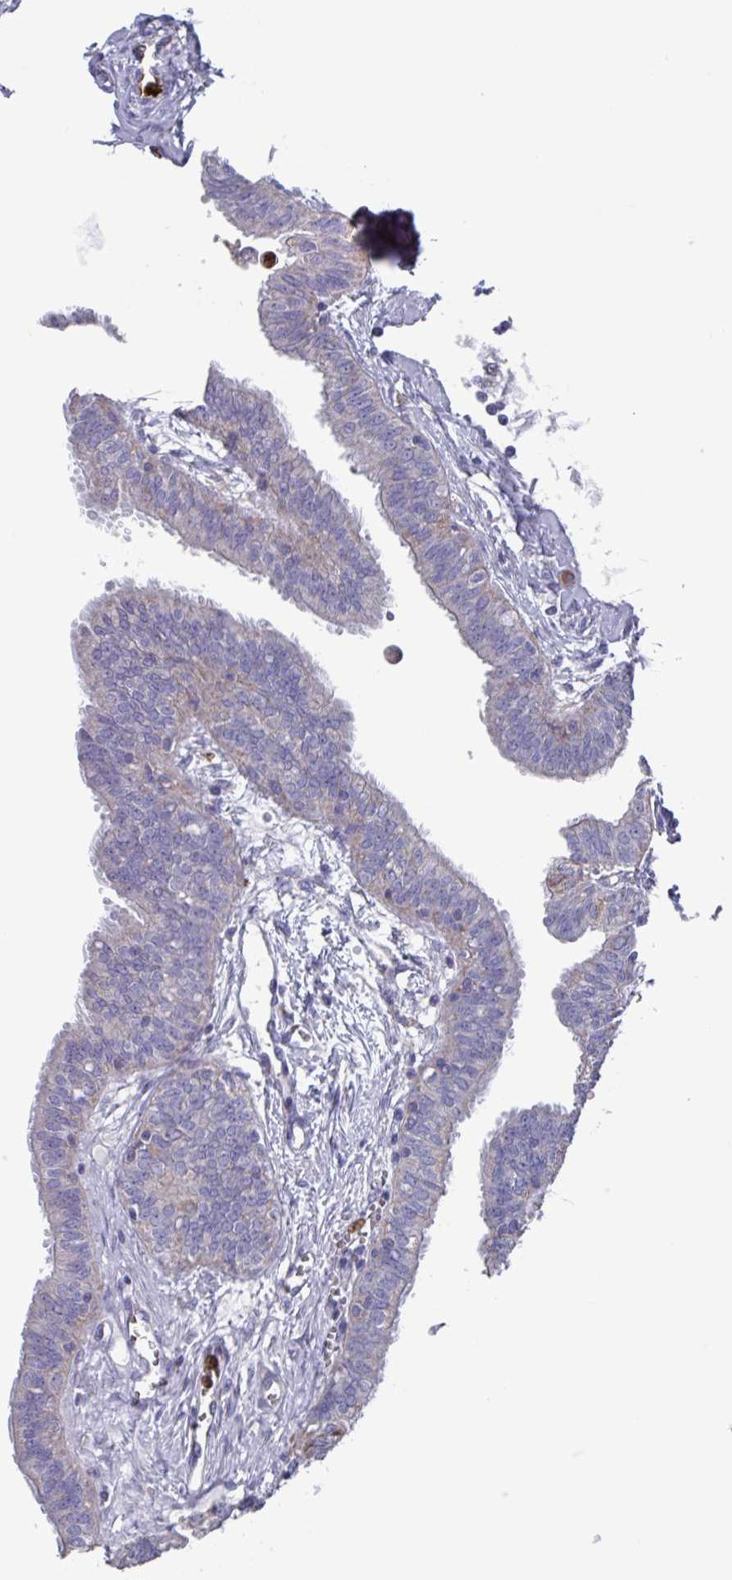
{"staining": {"intensity": "moderate", "quantity": "25%-75%", "location": "cytoplasmic/membranous"}, "tissue": "fallopian tube", "cell_type": "Glandular cells", "image_type": "normal", "snomed": [{"axis": "morphology", "description": "Normal tissue, NOS"}, {"axis": "morphology", "description": "Carcinoma, NOS"}, {"axis": "topography", "description": "Fallopian tube"}, {"axis": "topography", "description": "Ovary"}], "caption": "Fallopian tube stained with DAB (3,3'-diaminobenzidine) IHC reveals medium levels of moderate cytoplasmic/membranous positivity in approximately 25%-75% of glandular cells.", "gene": "UQCC2", "patient": {"sex": "female", "age": 59}}